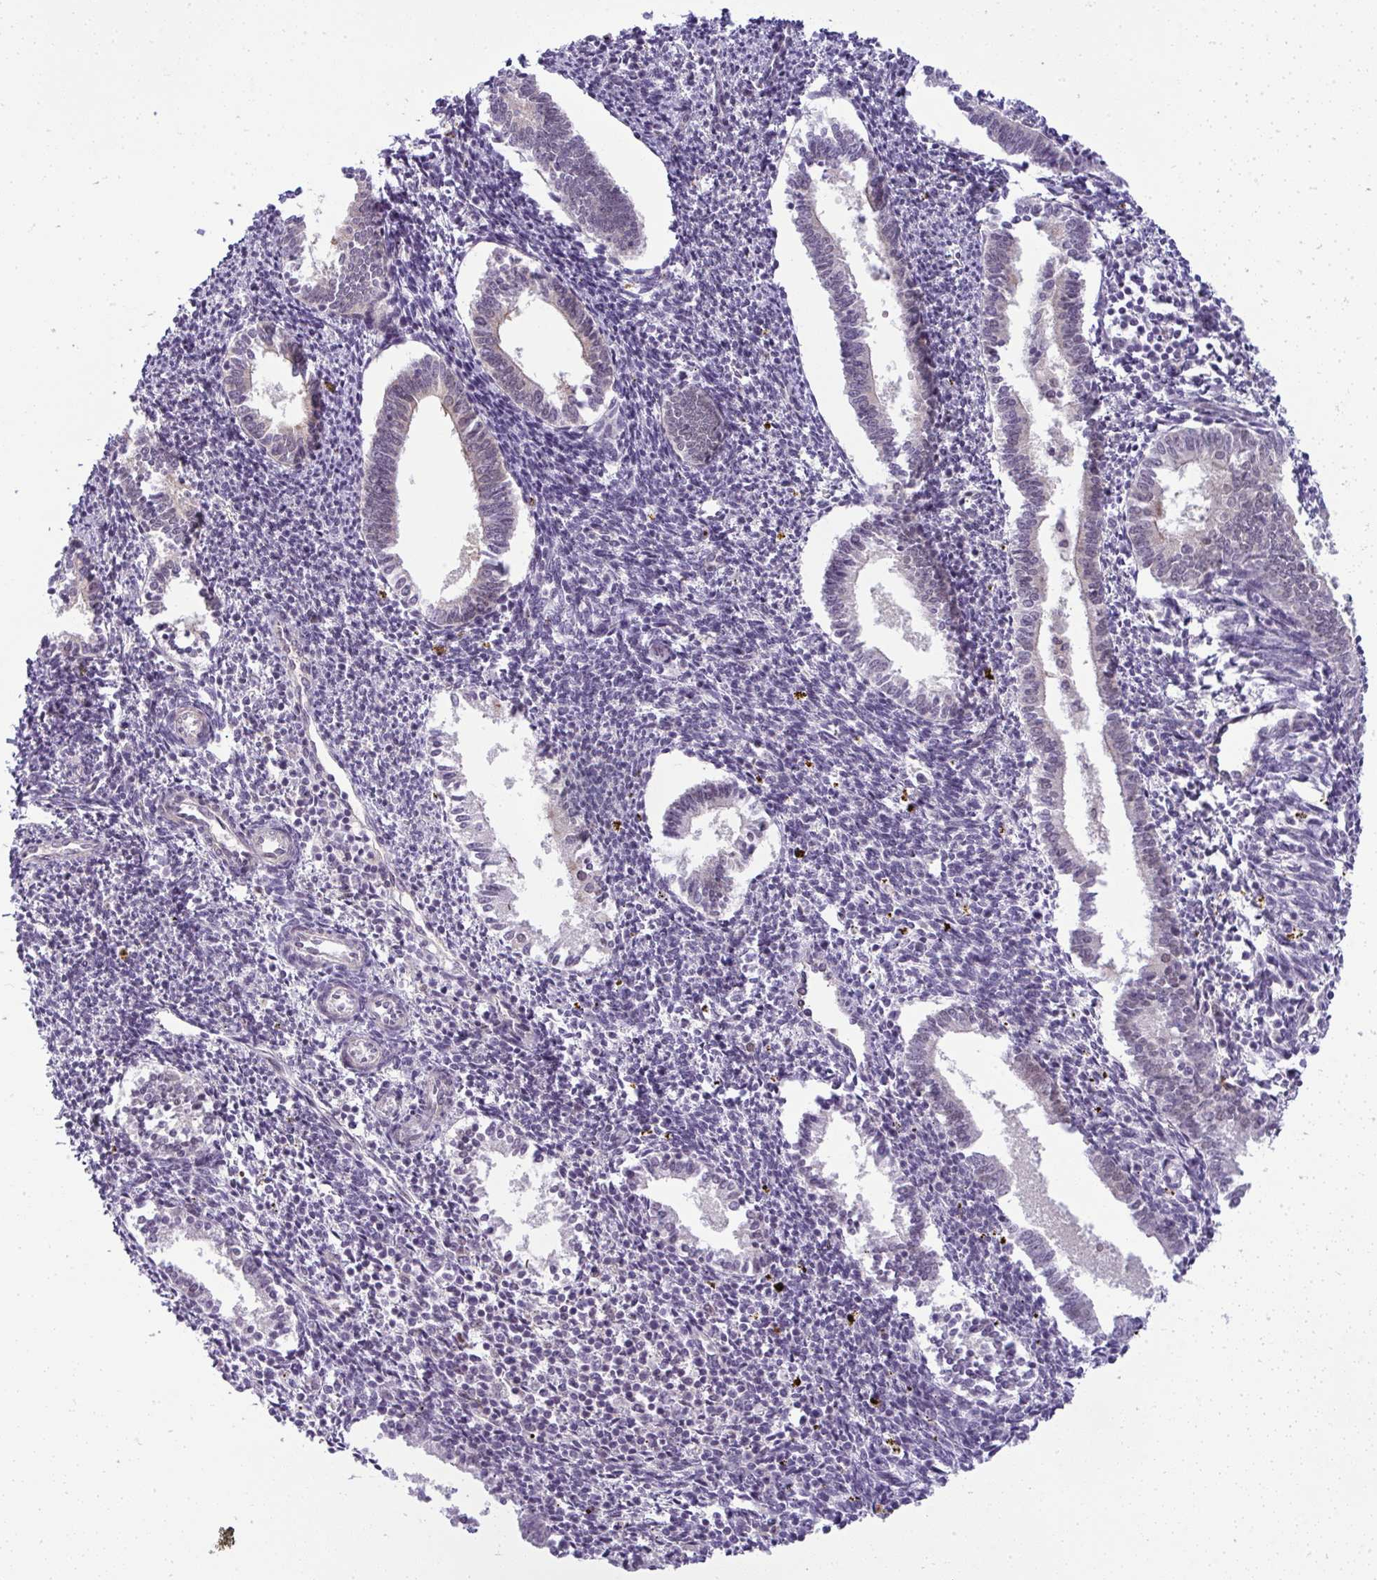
{"staining": {"intensity": "negative", "quantity": "none", "location": "none"}, "tissue": "endometrium", "cell_type": "Cells in endometrial stroma", "image_type": "normal", "snomed": [{"axis": "morphology", "description": "Normal tissue, NOS"}, {"axis": "topography", "description": "Endometrium"}], "caption": "Immunohistochemistry (IHC) image of normal endometrium: endometrium stained with DAB (3,3'-diaminobenzidine) reveals no significant protein staining in cells in endometrial stroma. Brightfield microscopy of immunohistochemistry stained with DAB (3,3'-diaminobenzidine) (brown) and hematoxylin (blue), captured at high magnification.", "gene": "DZIP1", "patient": {"sex": "female", "age": 41}}